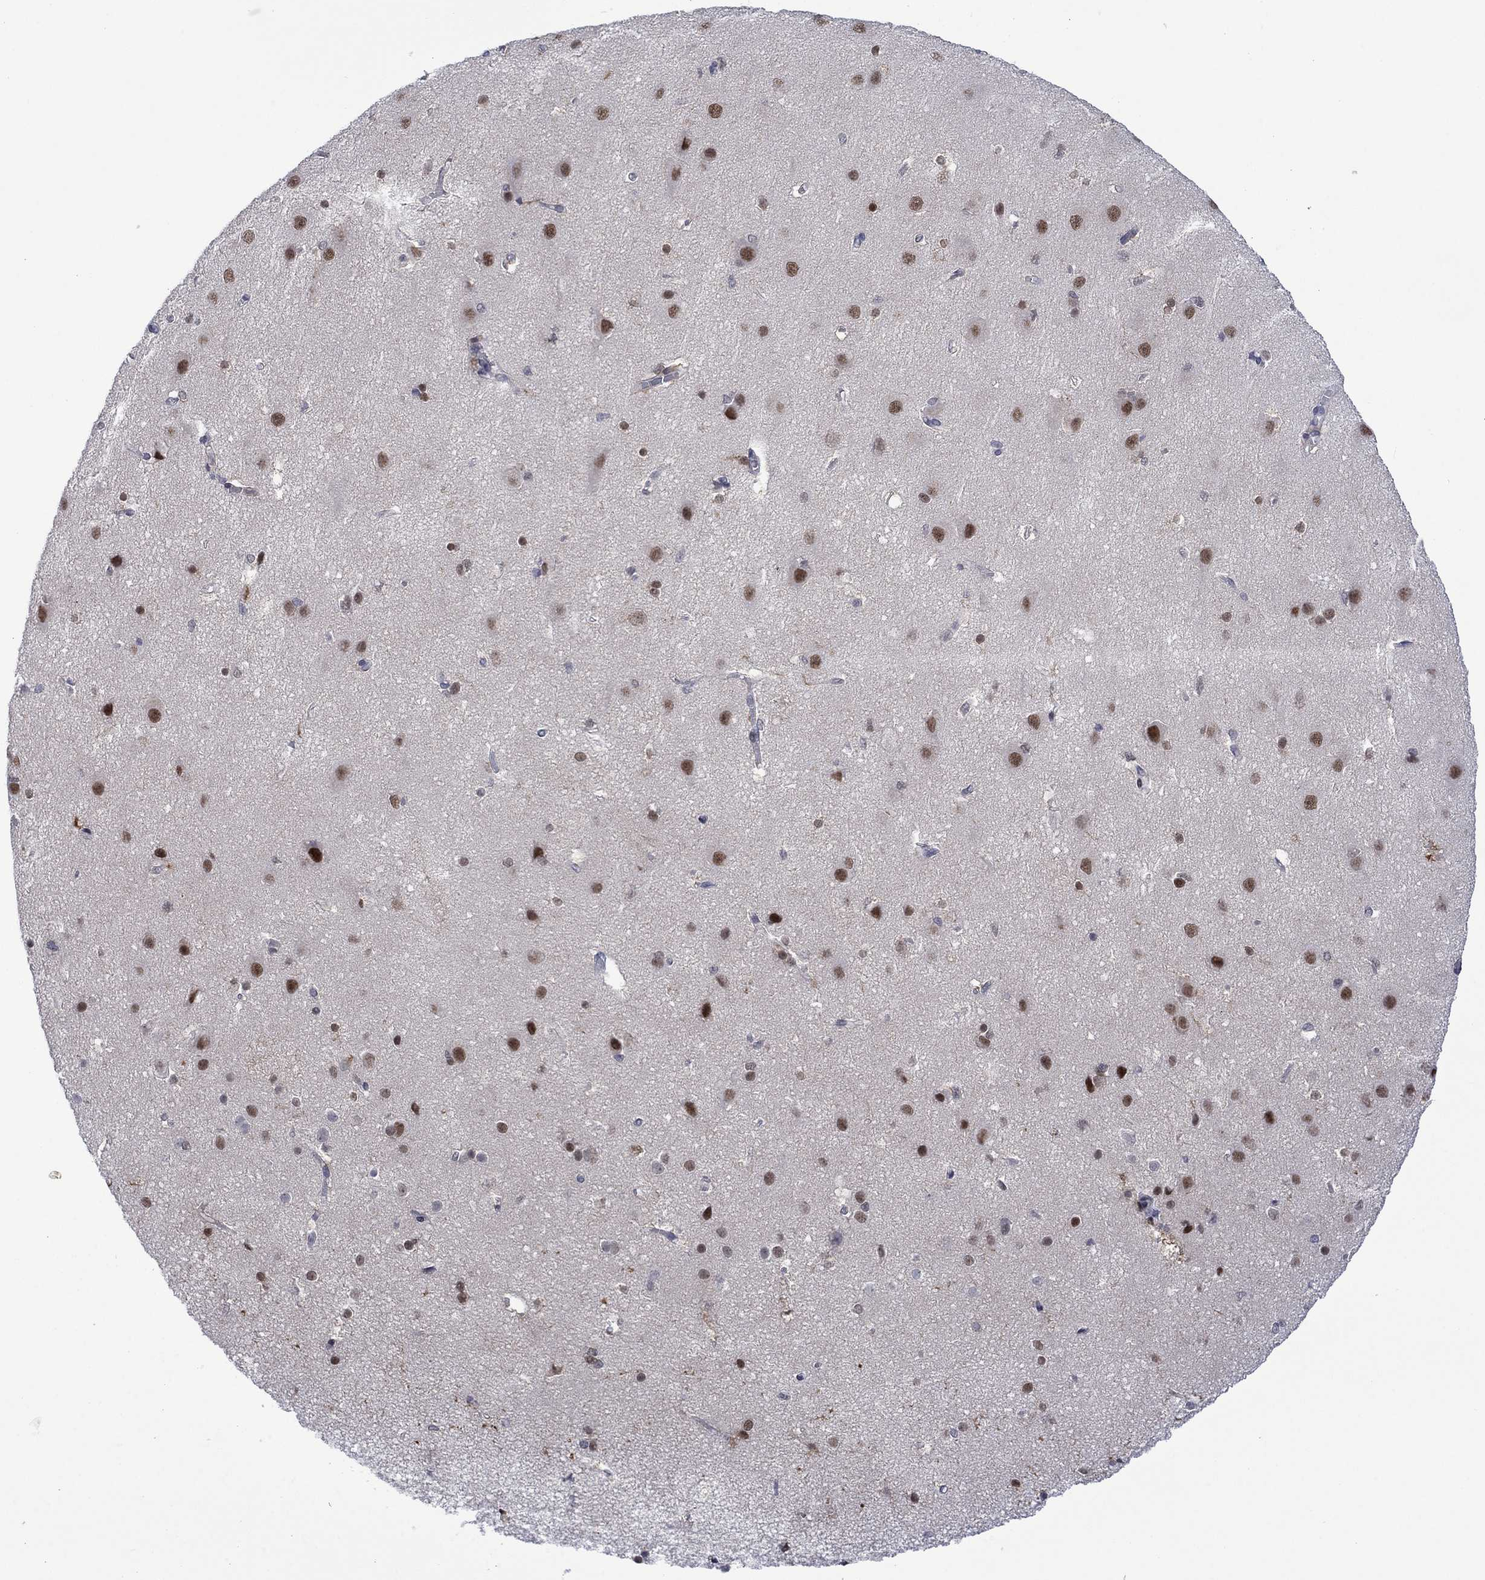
{"staining": {"intensity": "negative", "quantity": "none", "location": "none"}, "tissue": "cerebral cortex", "cell_type": "Endothelial cells", "image_type": "normal", "snomed": [{"axis": "morphology", "description": "Normal tissue, NOS"}, {"axis": "topography", "description": "Cerebral cortex"}], "caption": "Immunohistochemistry micrograph of benign cerebral cortex: cerebral cortex stained with DAB displays no significant protein expression in endothelial cells.", "gene": "AGL", "patient": {"sex": "male", "age": 37}}